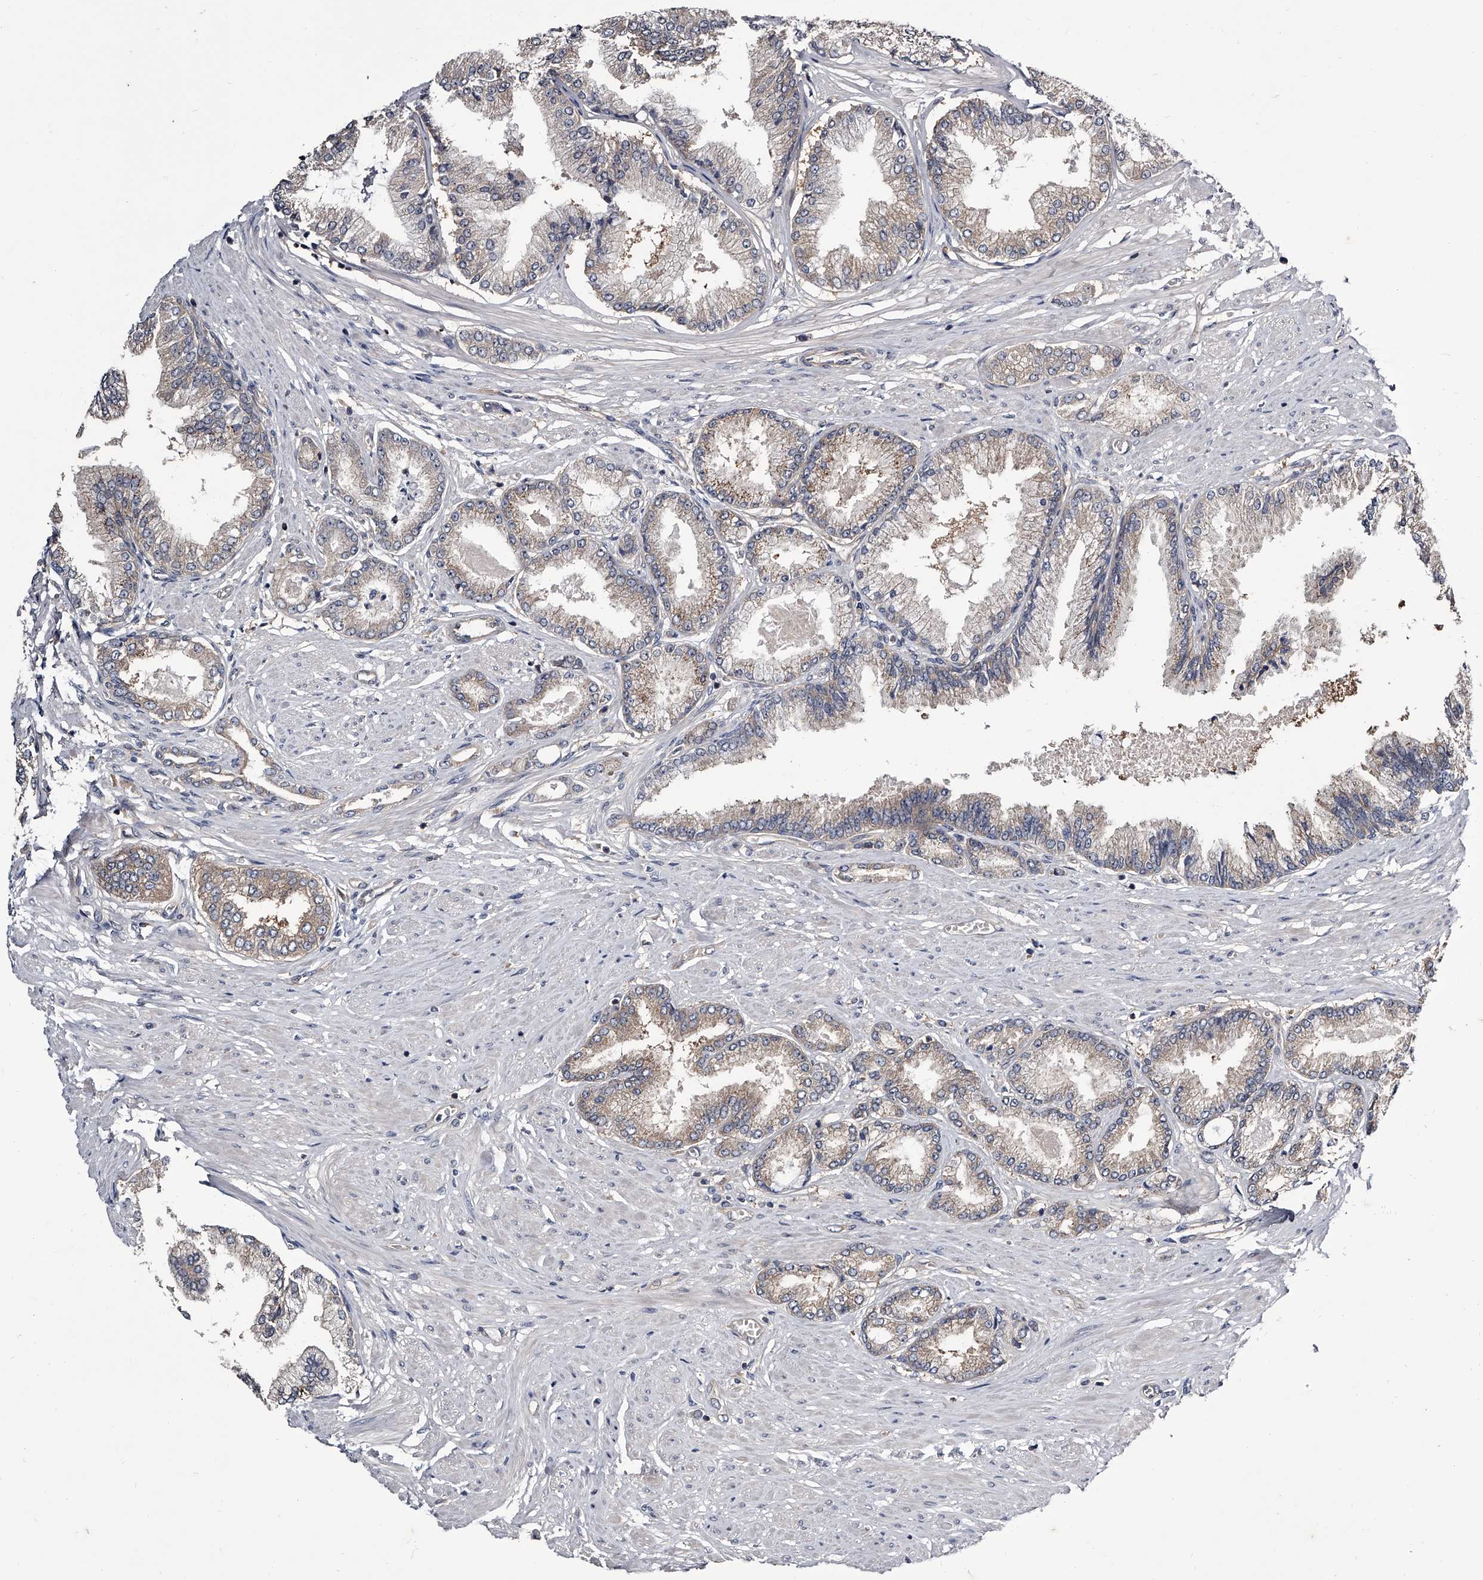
{"staining": {"intensity": "moderate", "quantity": "25%-75%", "location": "cytoplasmic/membranous"}, "tissue": "prostate cancer", "cell_type": "Tumor cells", "image_type": "cancer", "snomed": [{"axis": "morphology", "description": "Adenocarcinoma, Low grade"}, {"axis": "topography", "description": "Prostate"}], "caption": "Prostate cancer (low-grade adenocarcinoma) stained for a protein (brown) exhibits moderate cytoplasmic/membranous positive positivity in about 25%-75% of tumor cells.", "gene": "GAPVD1", "patient": {"sex": "male", "age": 63}}